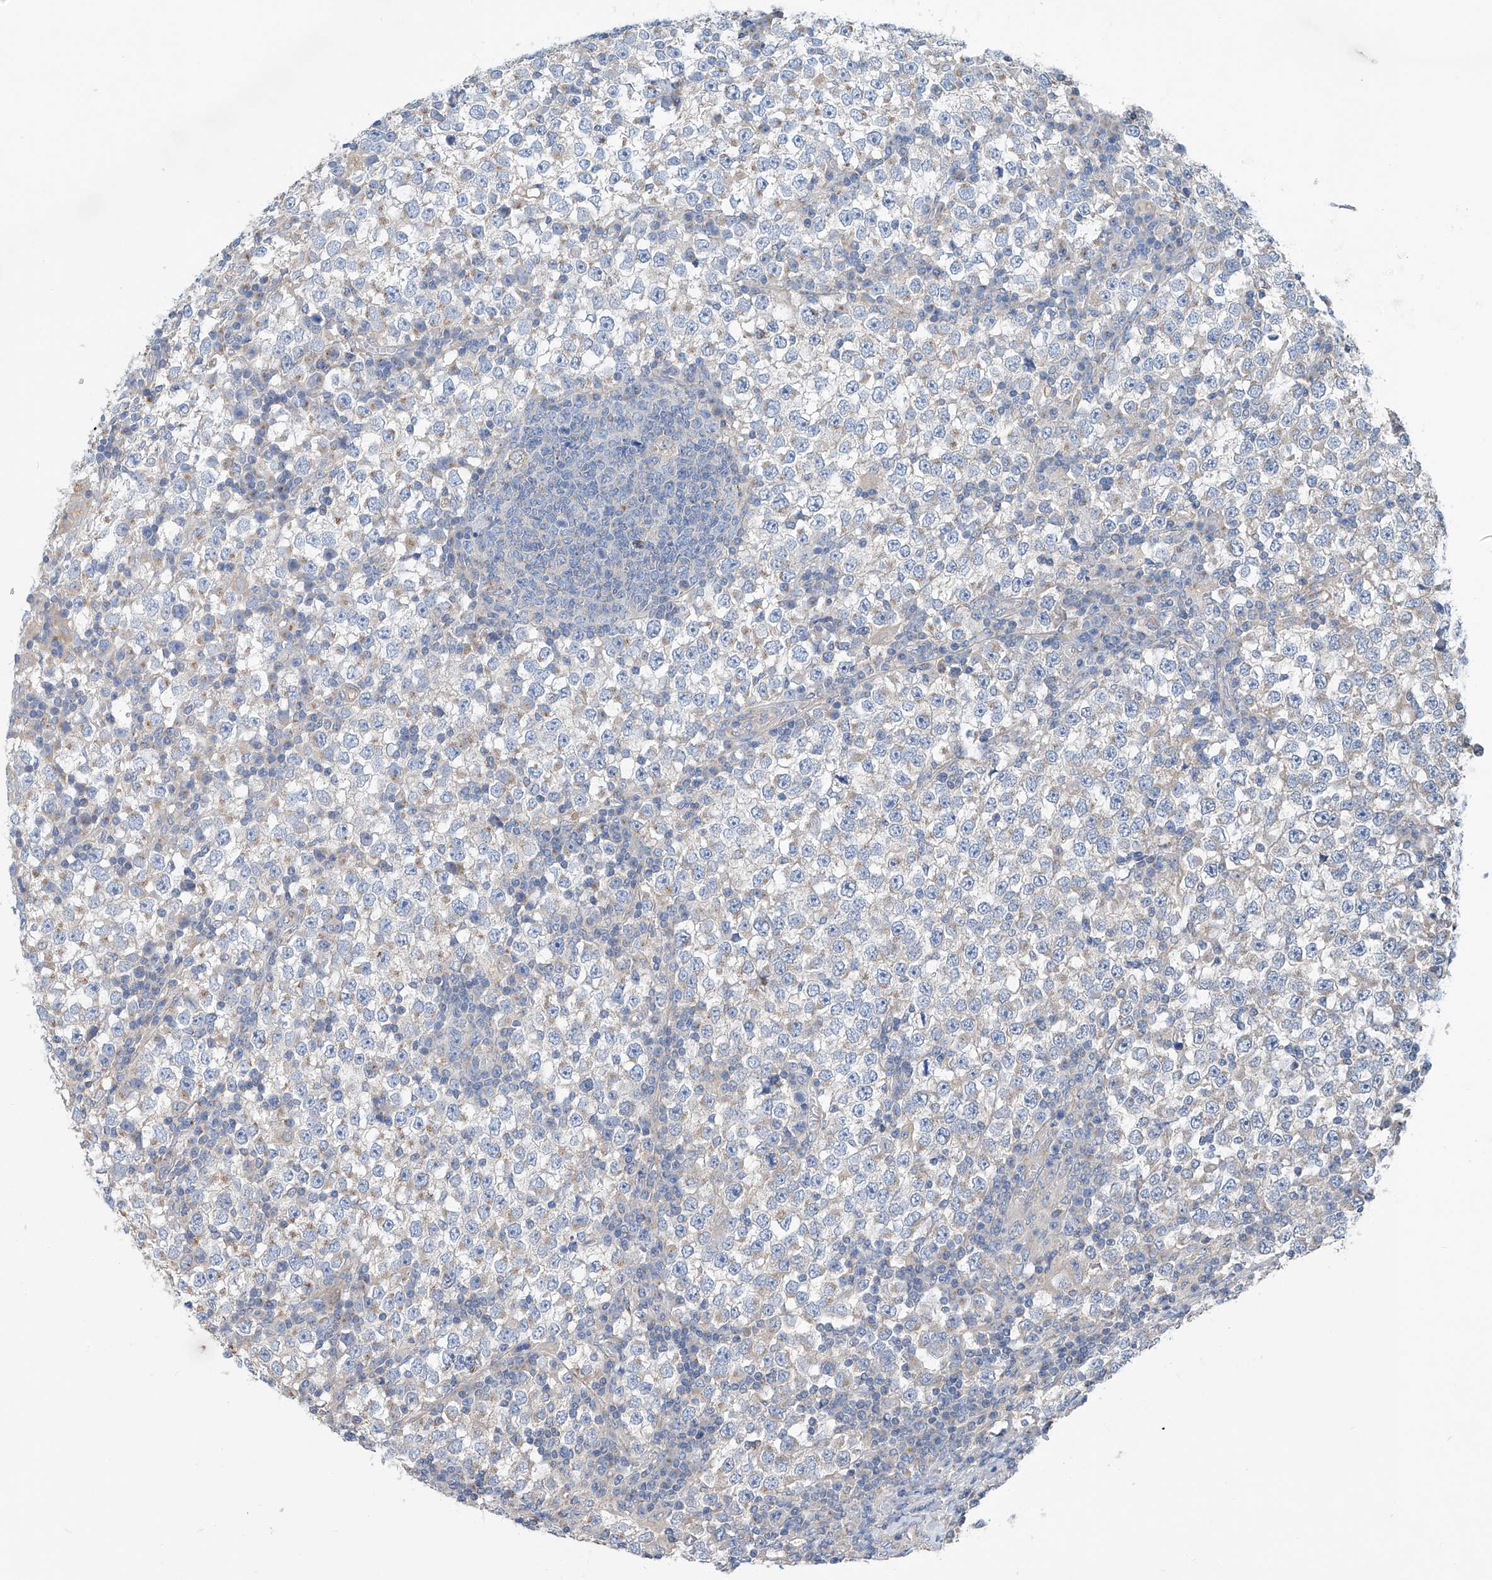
{"staining": {"intensity": "negative", "quantity": "none", "location": "none"}, "tissue": "testis cancer", "cell_type": "Tumor cells", "image_type": "cancer", "snomed": [{"axis": "morphology", "description": "Seminoma, NOS"}, {"axis": "topography", "description": "Testis"}], "caption": "Tumor cells show no significant protein positivity in testis cancer (seminoma).", "gene": "SLC22A7", "patient": {"sex": "male", "age": 65}}